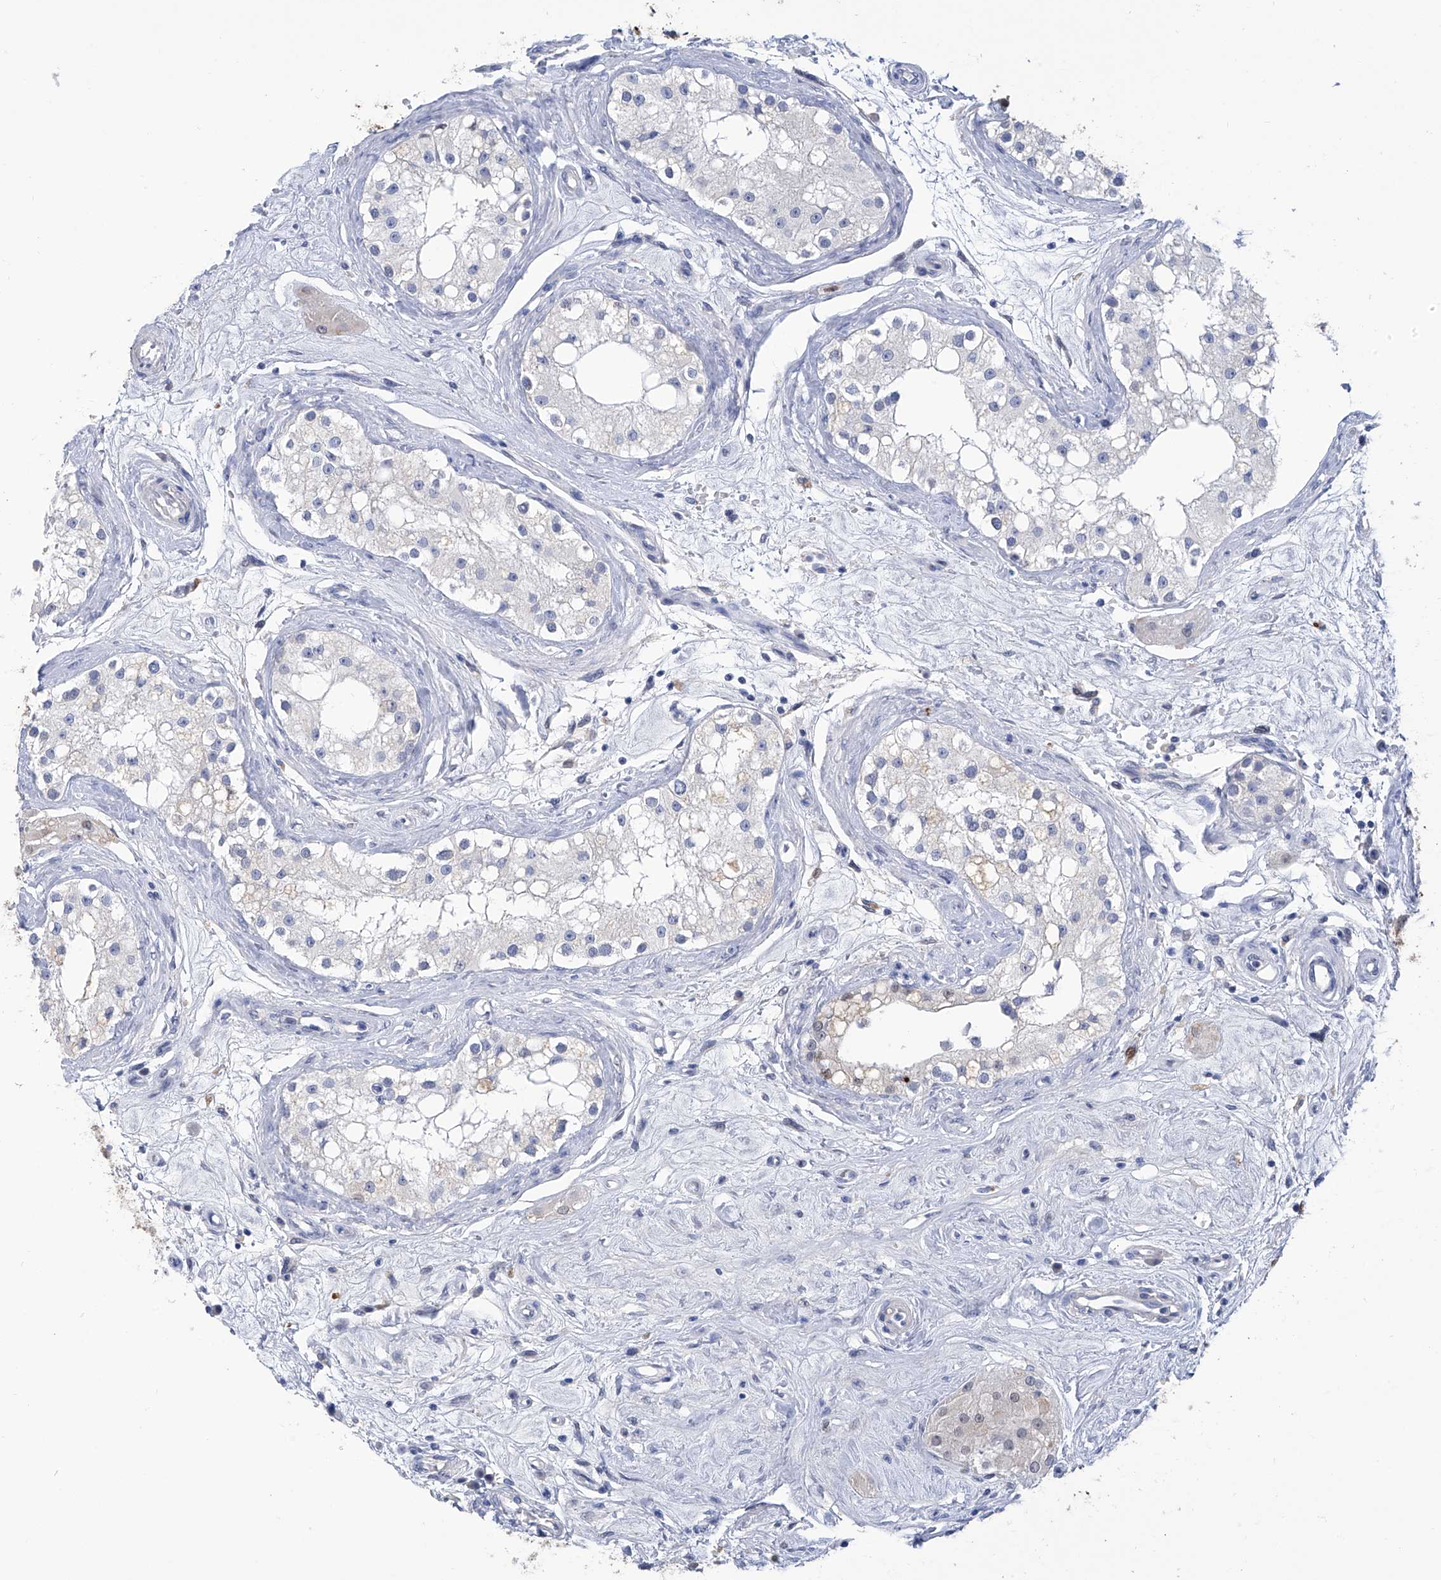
{"staining": {"intensity": "weak", "quantity": "<25%", "location": "cytoplasmic/membranous"}, "tissue": "testis", "cell_type": "Cells in seminiferous ducts", "image_type": "normal", "snomed": [{"axis": "morphology", "description": "Normal tissue, NOS"}, {"axis": "topography", "description": "Testis"}], "caption": "A high-resolution micrograph shows IHC staining of normal testis, which displays no significant expression in cells in seminiferous ducts.", "gene": "PHF20", "patient": {"sex": "male", "age": 84}}